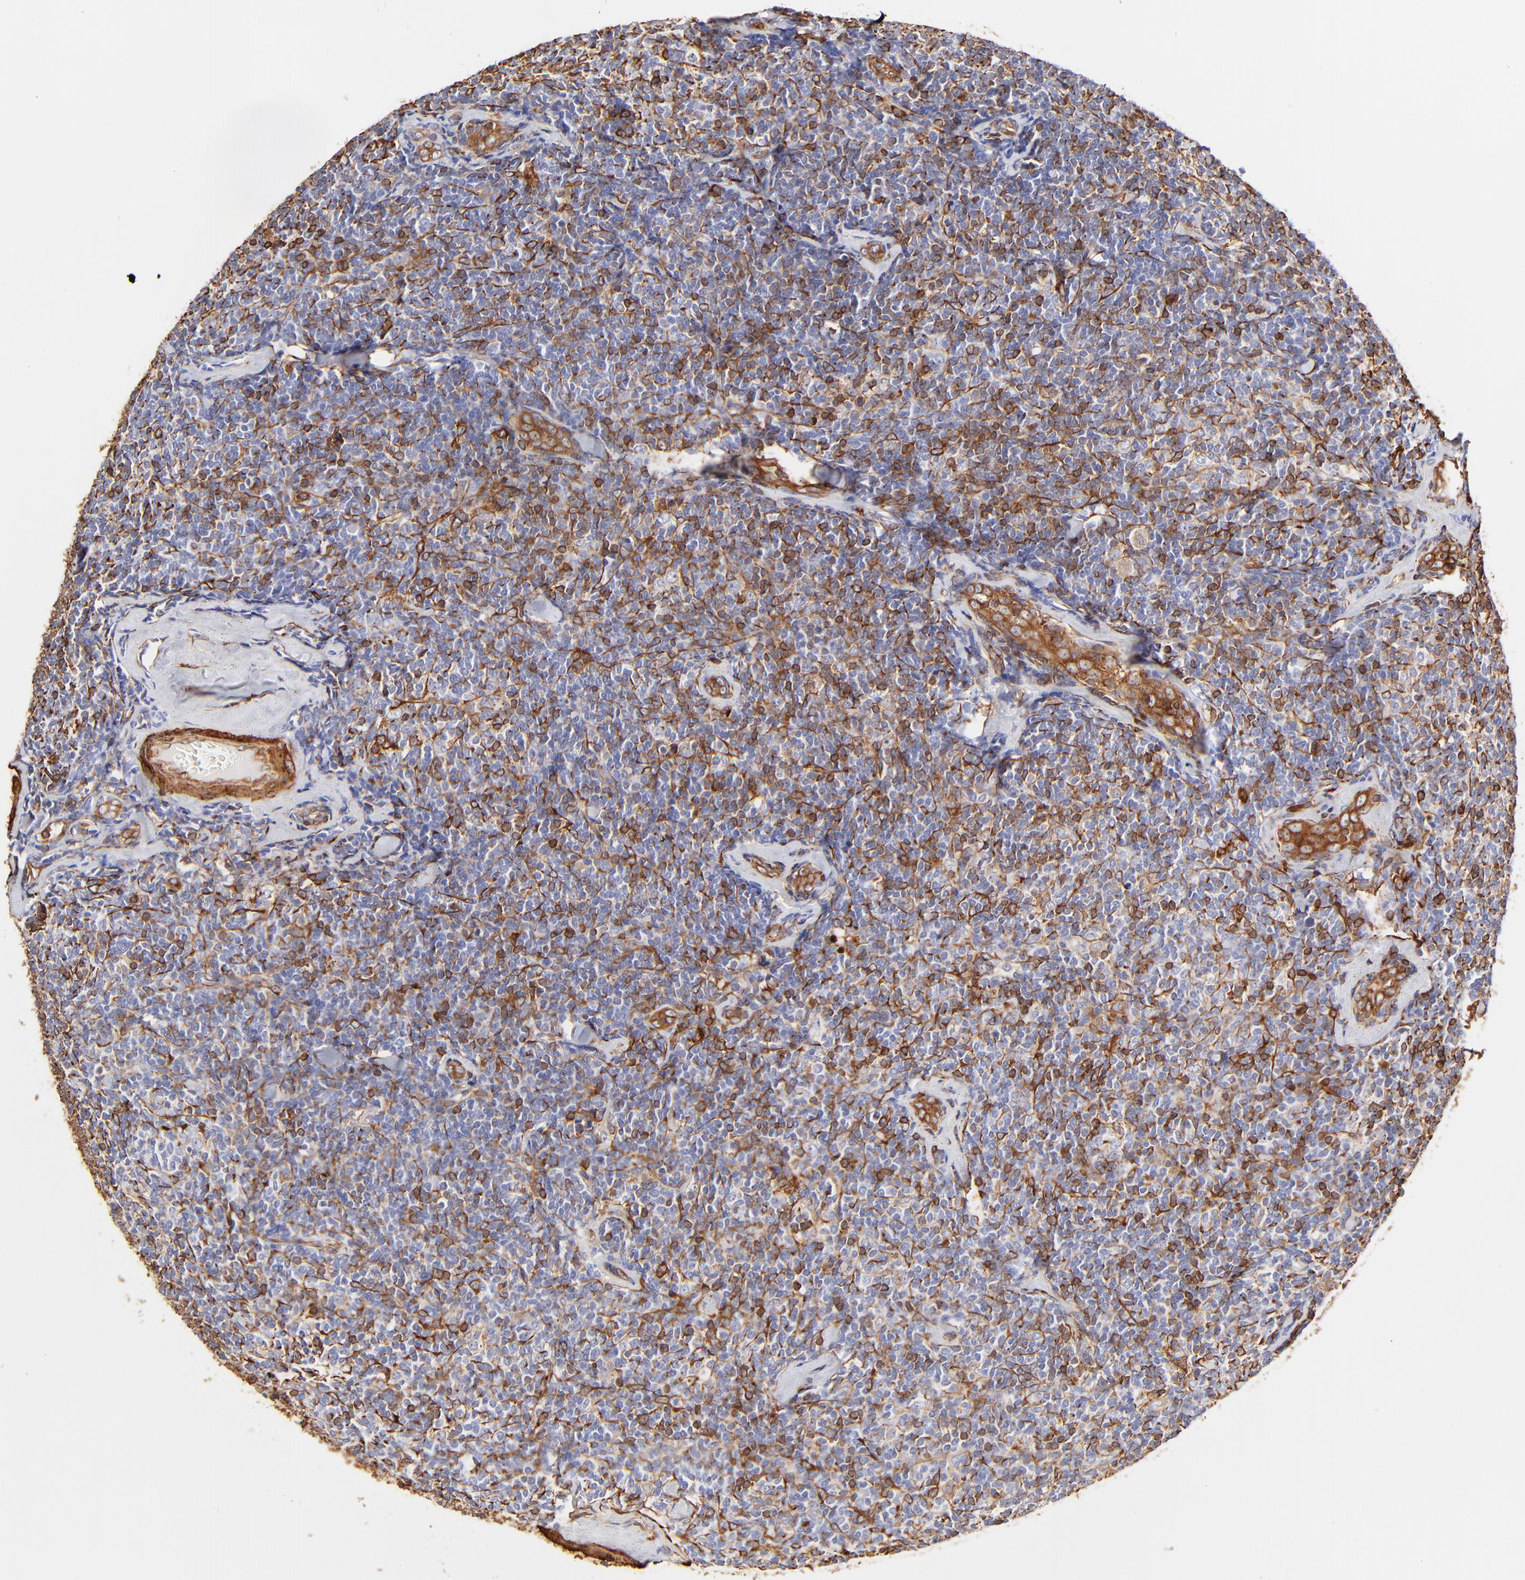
{"staining": {"intensity": "weak", "quantity": "<25%", "location": "cytoplasmic/membranous"}, "tissue": "lymphoma", "cell_type": "Tumor cells", "image_type": "cancer", "snomed": [{"axis": "morphology", "description": "Malignant lymphoma, non-Hodgkin's type, Low grade"}, {"axis": "topography", "description": "Lymph node"}], "caption": "Tumor cells are negative for brown protein staining in malignant lymphoma, non-Hodgkin's type (low-grade).", "gene": "FLNA", "patient": {"sex": "female", "age": 56}}